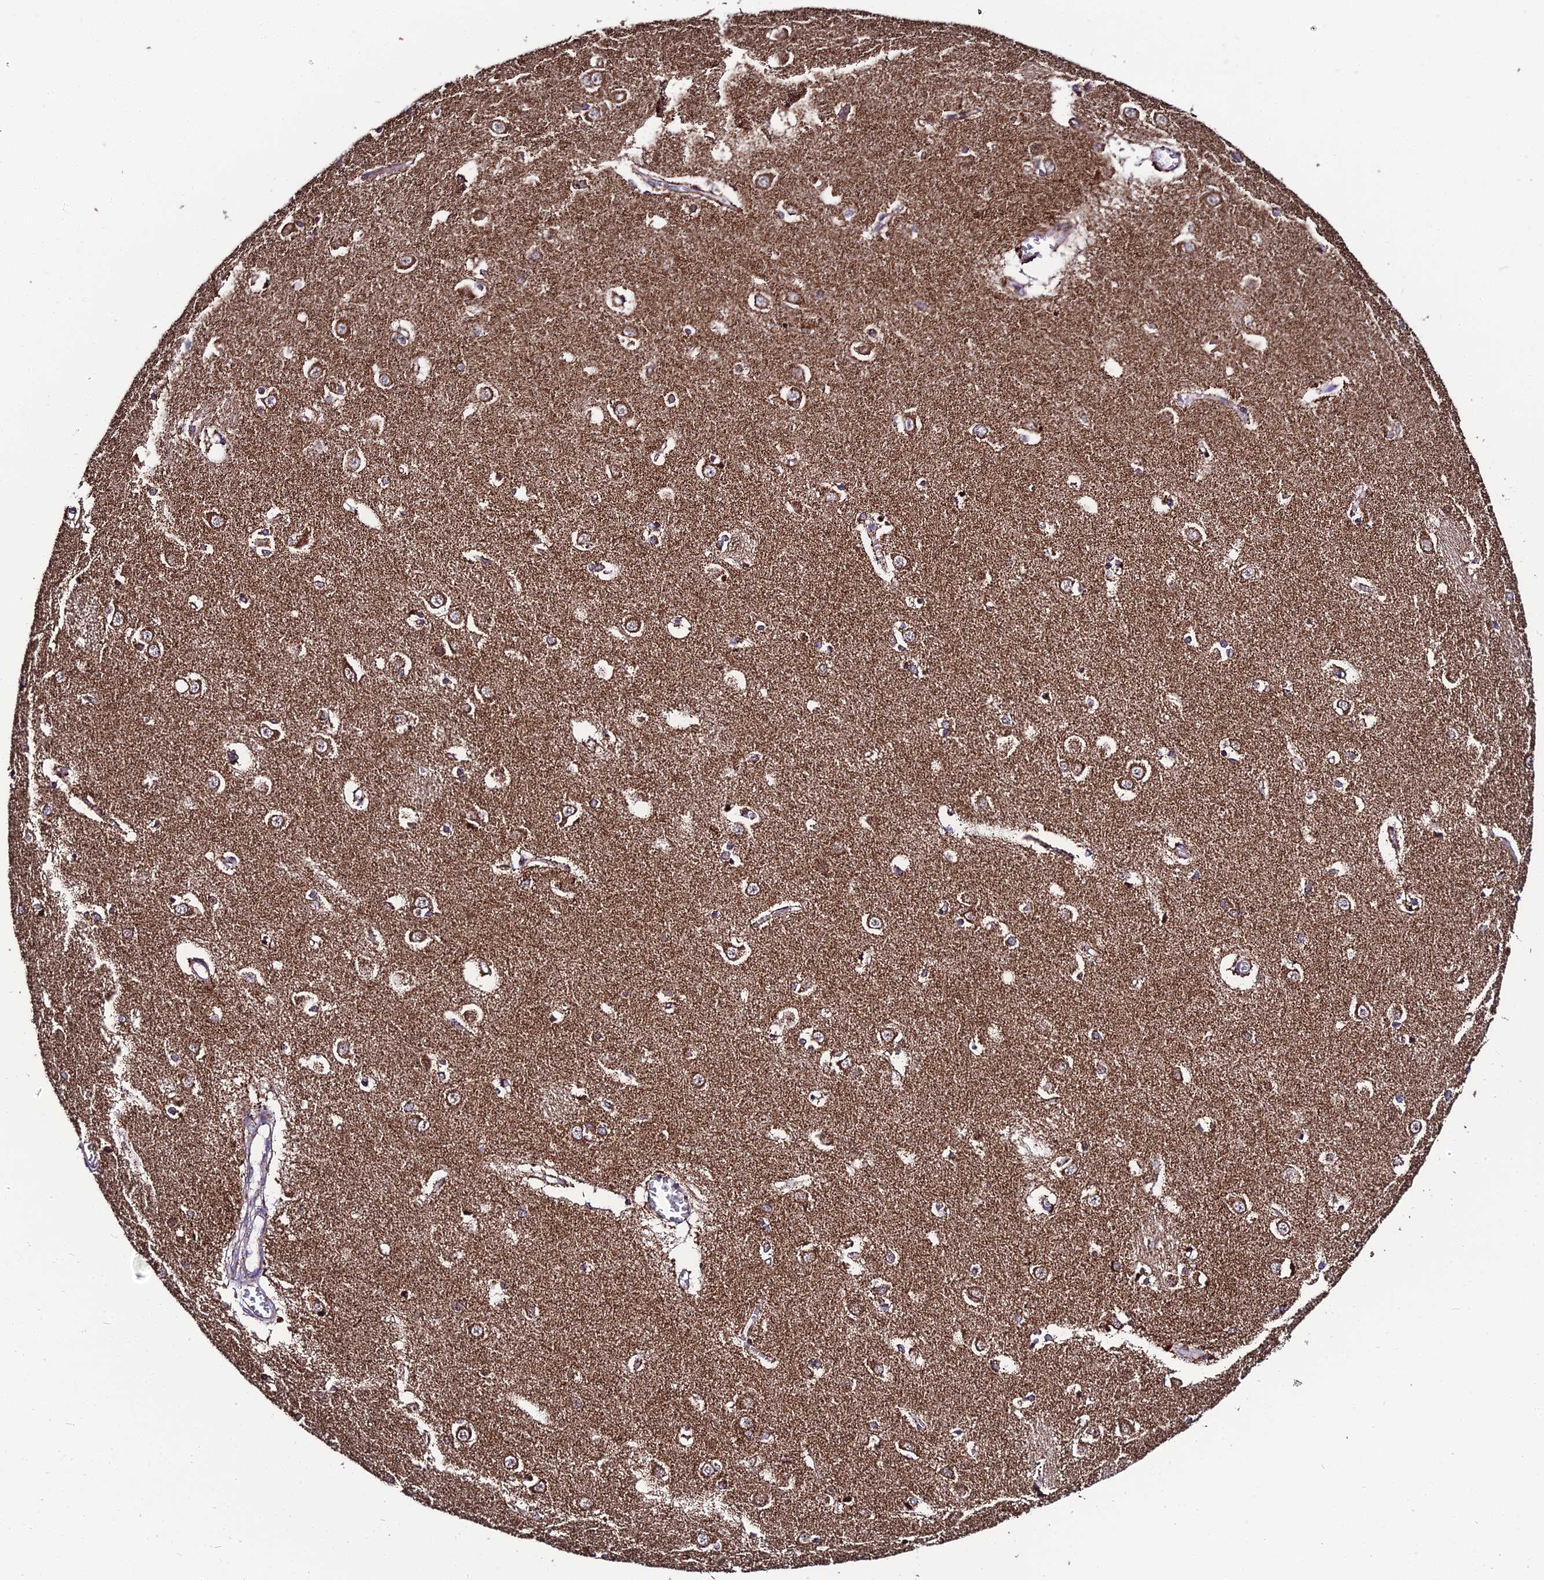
{"staining": {"intensity": "strong", "quantity": "<25%", "location": "cytoplasmic/membranous"}, "tissue": "caudate", "cell_type": "Glial cells", "image_type": "normal", "snomed": [{"axis": "morphology", "description": "Normal tissue, NOS"}, {"axis": "topography", "description": "Lateral ventricle wall"}], "caption": "Immunohistochemical staining of normal human caudate shows <25% levels of strong cytoplasmic/membranous protein expression in approximately <25% of glial cells.", "gene": "PSMD2", "patient": {"sex": "male", "age": 37}}